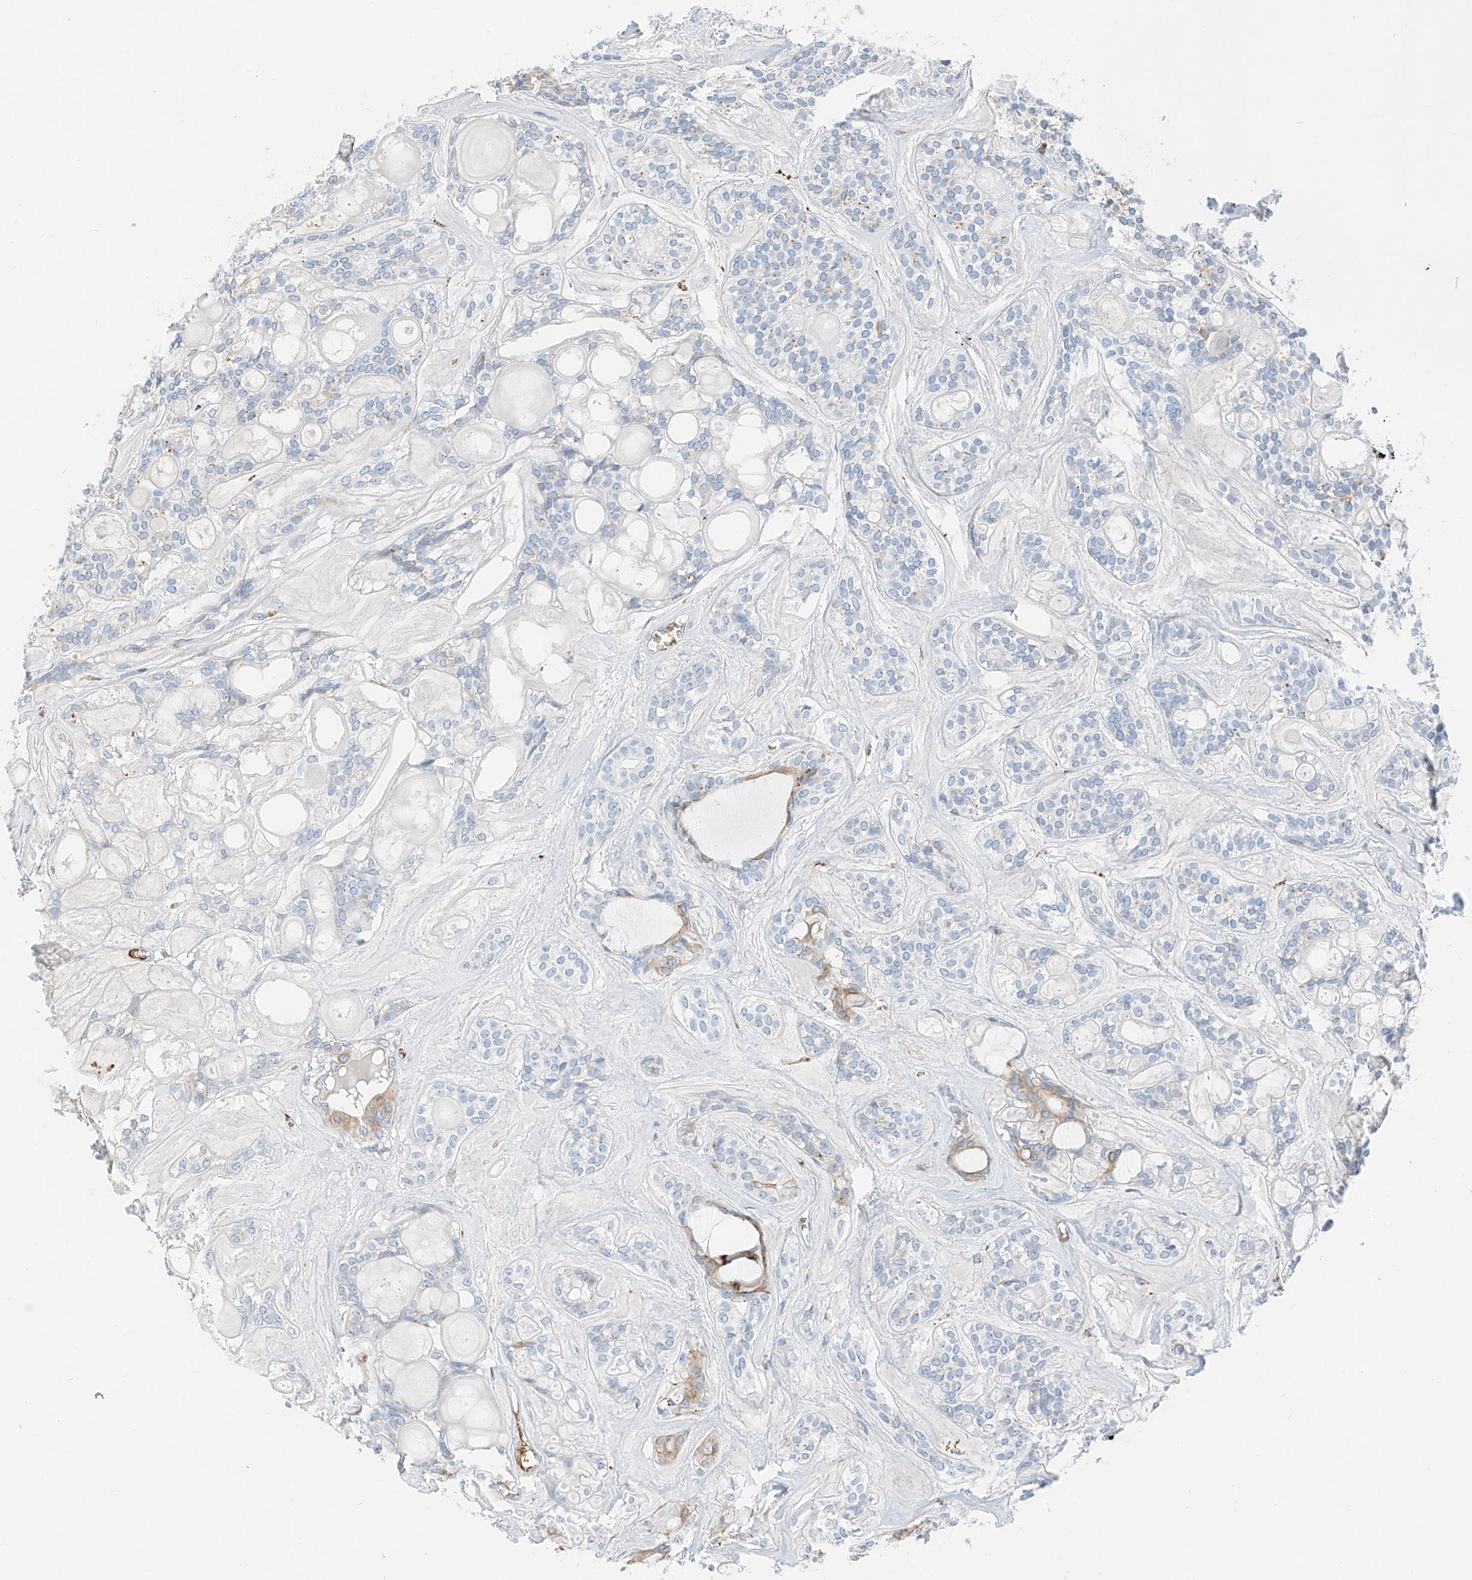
{"staining": {"intensity": "negative", "quantity": "none", "location": "none"}, "tissue": "head and neck cancer", "cell_type": "Tumor cells", "image_type": "cancer", "snomed": [{"axis": "morphology", "description": "Adenocarcinoma, NOS"}, {"axis": "topography", "description": "Head-Neck"}], "caption": "Tumor cells are negative for brown protein staining in head and neck cancer.", "gene": "PRSS23", "patient": {"sex": "male", "age": 66}}